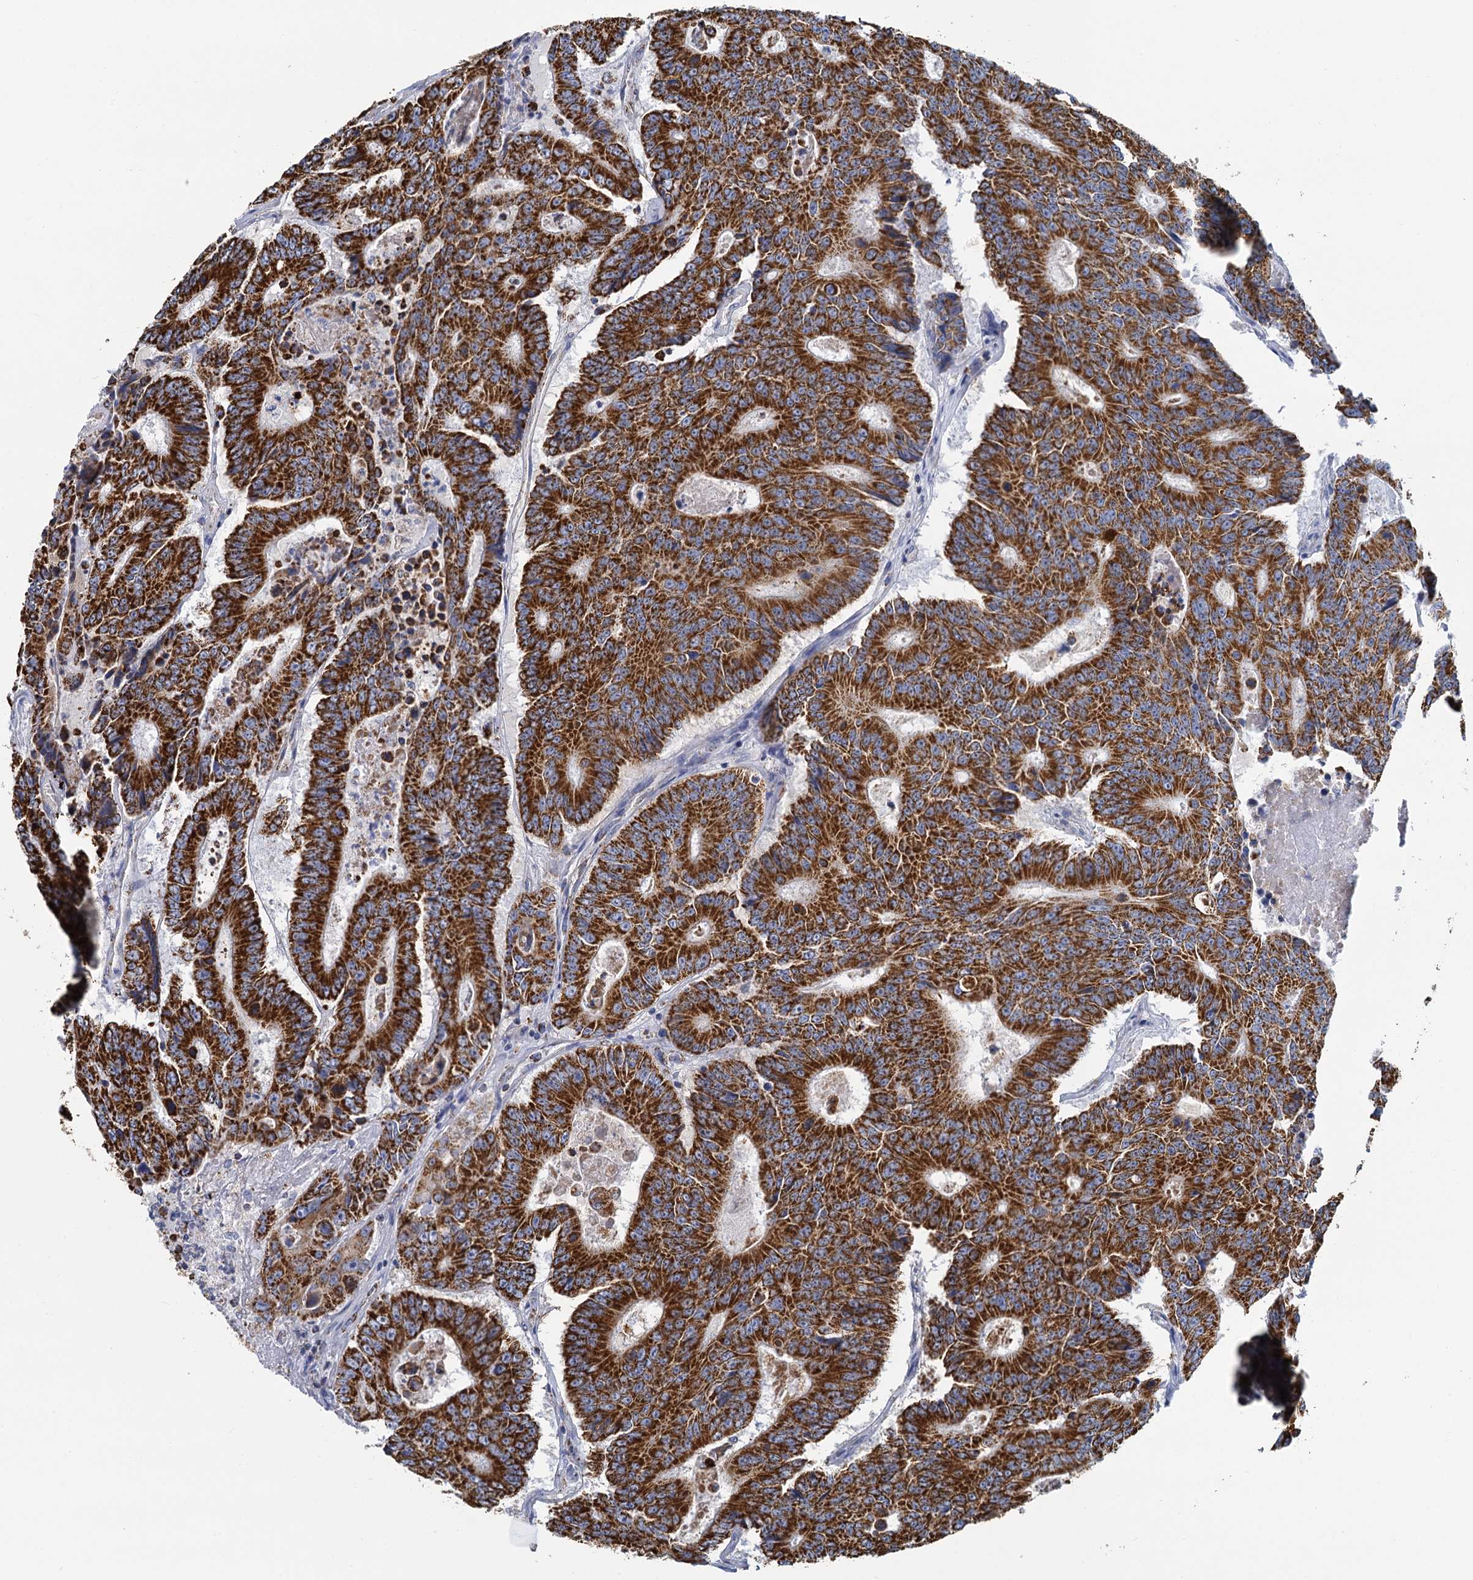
{"staining": {"intensity": "strong", "quantity": ">75%", "location": "cytoplasmic/membranous"}, "tissue": "colorectal cancer", "cell_type": "Tumor cells", "image_type": "cancer", "snomed": [{"axis": "morphology", "description": "Adenocarcinoma, NOS"}, {"axis": "topography", "description": "Colon"}], "caption": "Immunohistochemistry image of neoplastic tissue: colorectal cancer (adenocarcinoma) stained using IHC reveals high levels of strong protein expression localized specifically in the cytoplasmic/membranous of tumor cells, appearing as a cytoplasmic/membranous brown color.", "gene": "CCP110", "patient": {"sex": "male", "age": 83}}